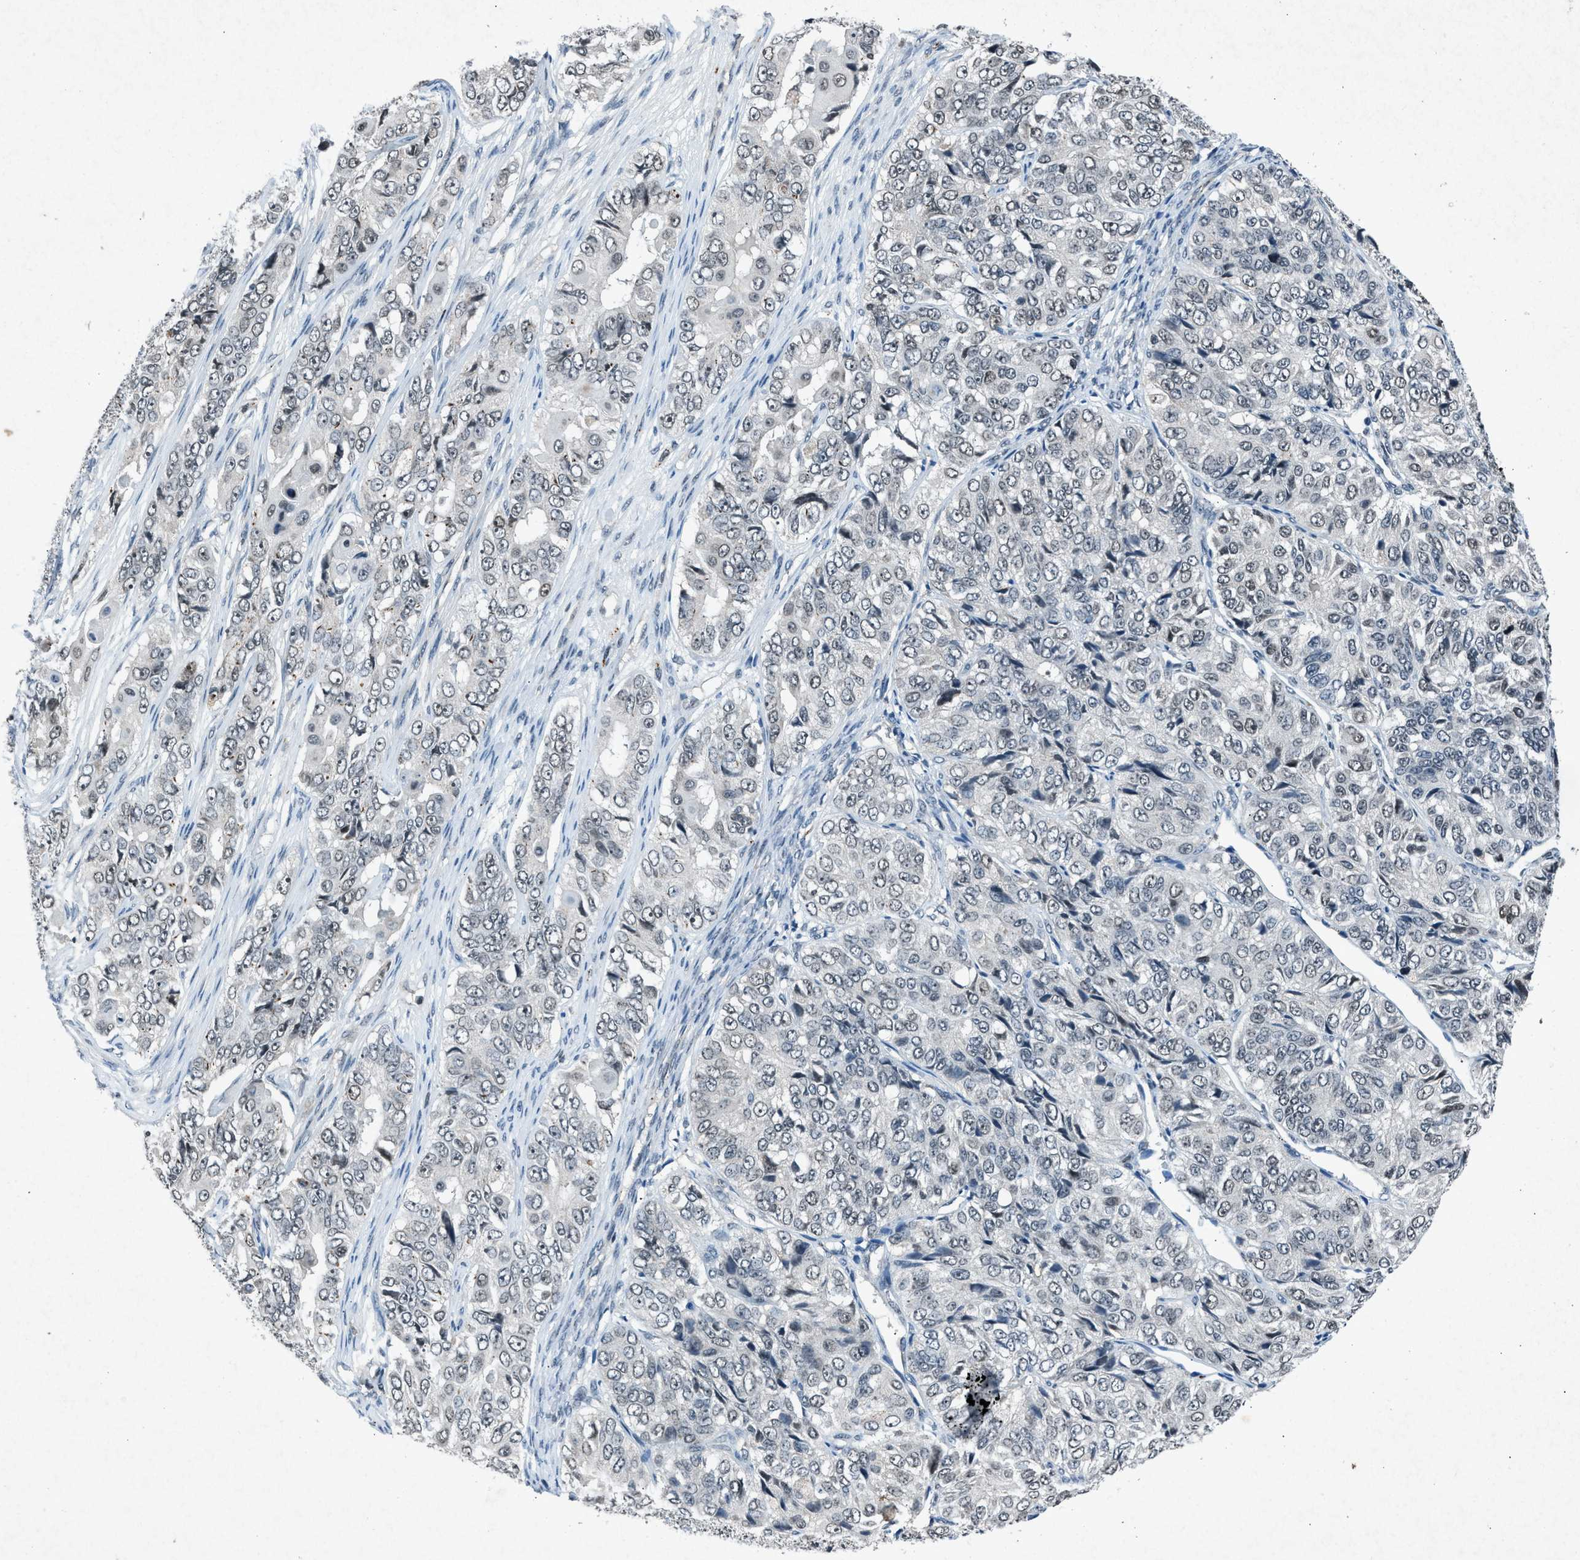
{"staining": {"intensity": "negative", "quantity": "none", "location": "none"}, "tissue": "ovarian cancer", "cell_type": "Tumor cells", "image_type": "cancer", "snomed": [{"axis": "morphology", "description": "Carcinoma, endometroid"}, {"axis": "topography", "description": "Ovary"}], "caption": "IHC image of ovarian endometroid carcinoma stained for a protein (brown), which exhibits no positivity in tumor cells.", "gene": "ADCY1", "patient": {"sex": "female", "age": 51}}